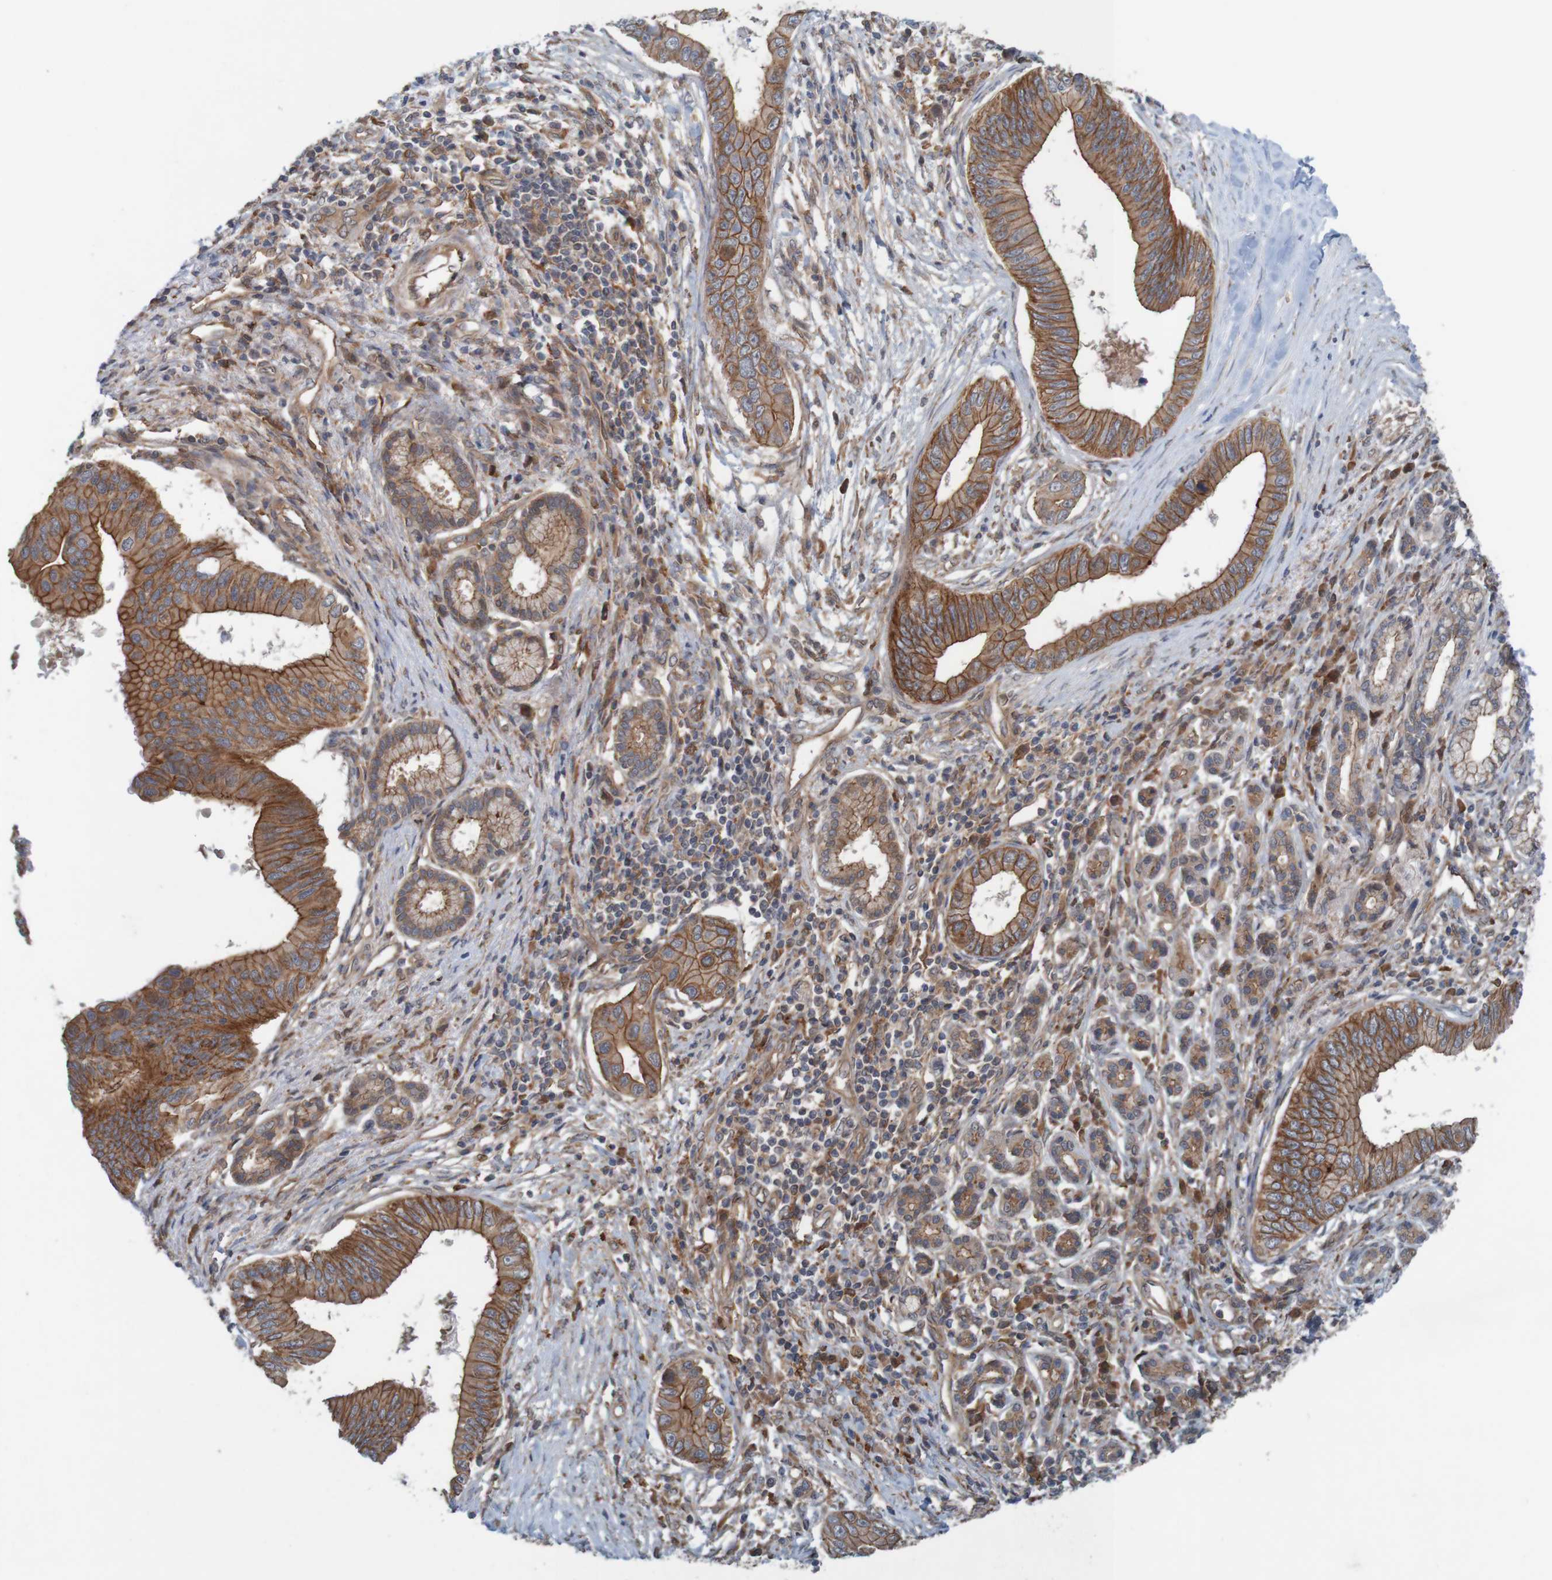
{"staining": {"intensity": "moderate", "quantity": ">75%", "location": "cytoplasmic/membranous"}, "tissue": "pancreatic cancer", "cell_type": "Tumor cells", "image_type": "cancer", "snomed": [{"axis": "morphology", "description": "Adenocarcinoma, NOS"}, {"axis": "topography", "description": "Pancreas"}], "caption": "The image demonstrates immunohistochemical staining of pancreatic cancer. There is moderate cytoplasmic/membranous positivity is seen in about >75% of tumor cells.", "gene": "ARHGEF11", "patient": {"sex": "male", "age": 77}}